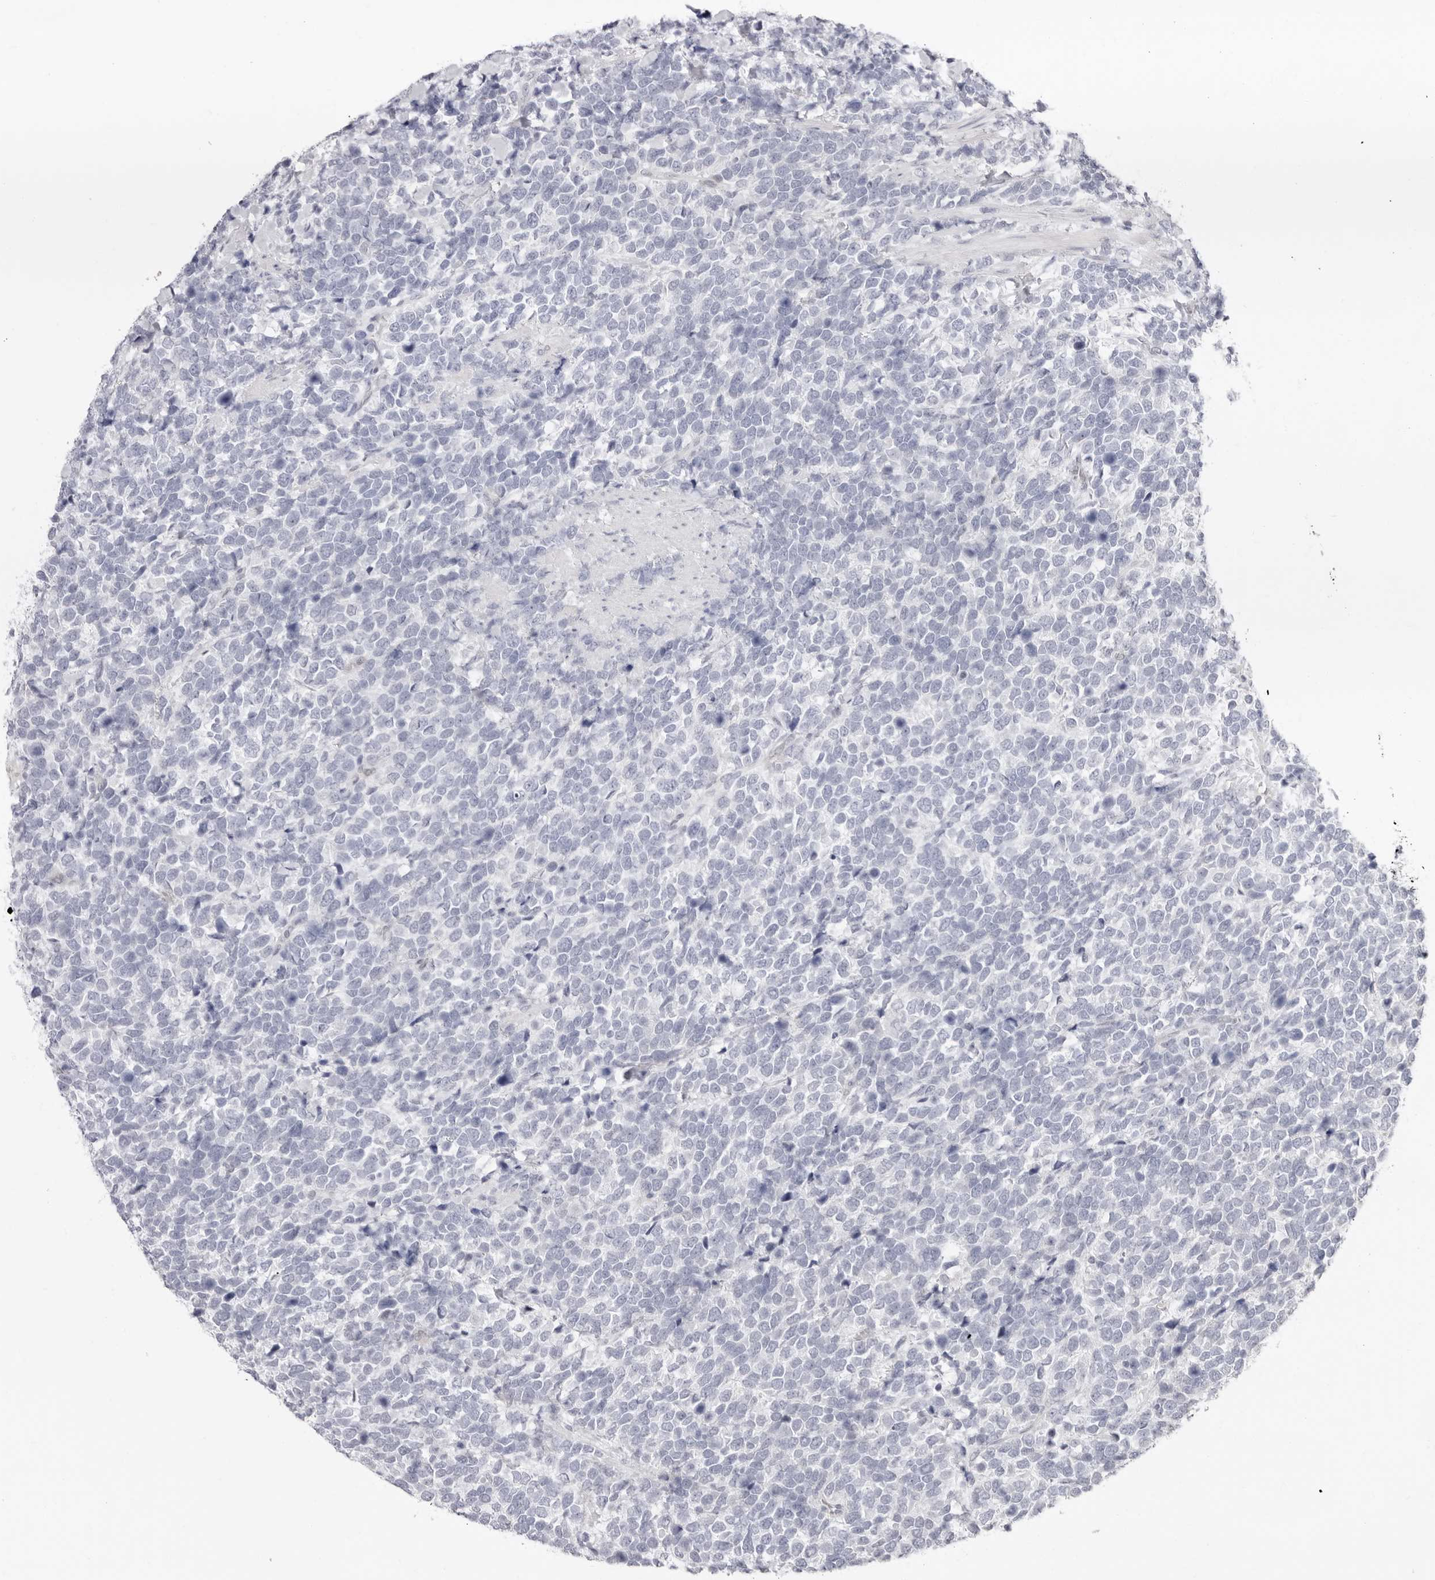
{"staining": {"intensity": "negative", "quantity": "none", "location": "none"}, "tissue": "urothelial cancer", "cell_type": "Tumor cells", "image_type": "cancer", "snomed": [{"axis": "morphology", "description": "Urothelial carcinoma, High grade"}, {"axis": "topography", "description": "Urinary bladder"}], "caption": "Human high-grade urothelial carcinoma stained for a protein using IHC shows no positivity in tumor cells.", "gene": "FDPS", "patient": {"sex": "female", "age": 82}}